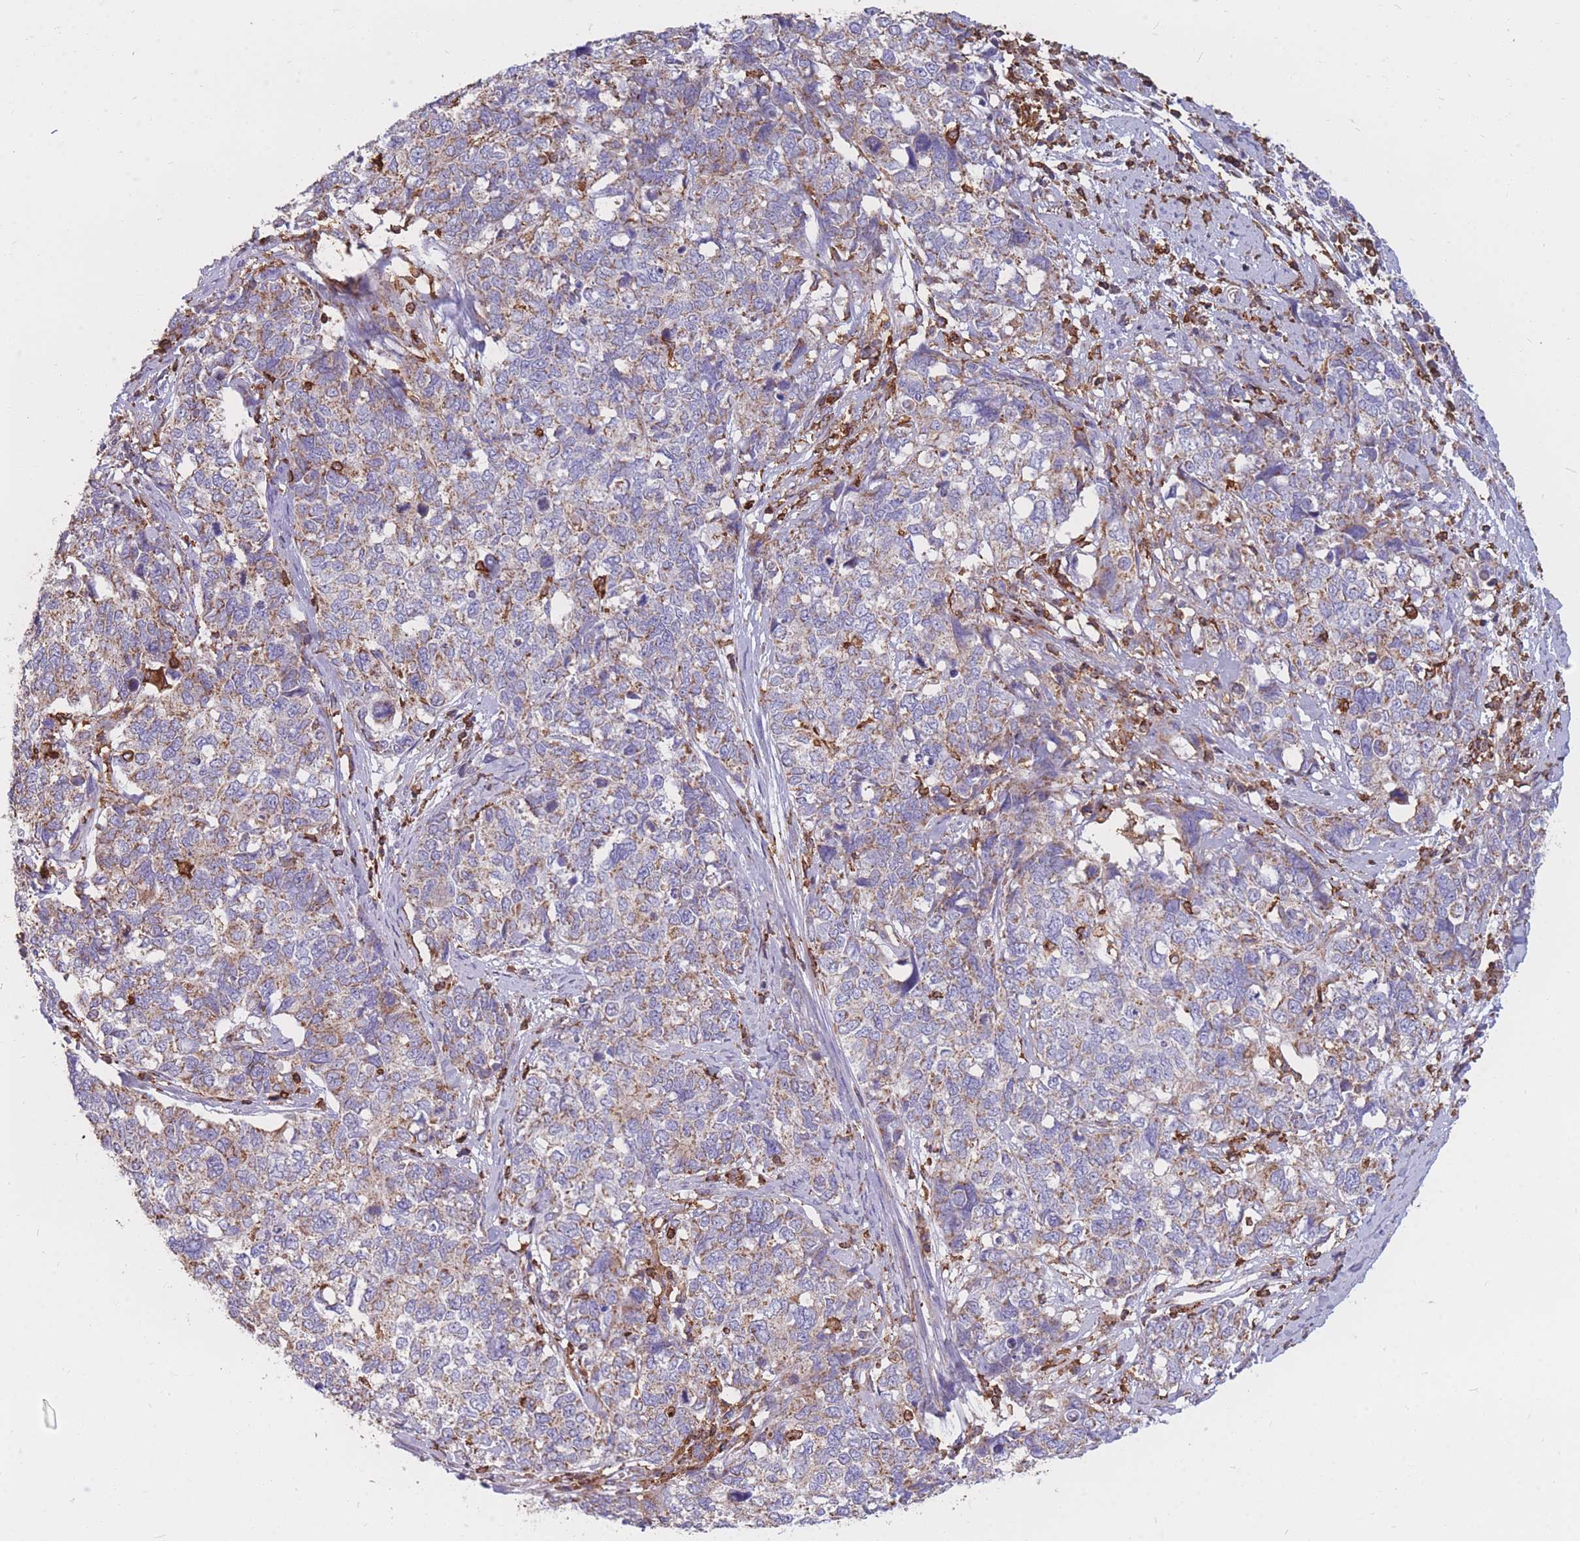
{"staining": {"intensity": "weak", "quantity": "25%-75%", "location": "cytoplasmic/membranous"}, "tissue": "cervical cancer", "cell_type": "Tumor cells", "image_type": "cancer", "snomed": [{"axis": "morphology", "description": "Squamous cell carcinoma, NOS"}, {"axis": "topography", "description": "Cervix"}], "caption": "Human cervical squamous cell carcinoma stained with a protein marker shows weak staining in tumor cells.", "gene": "MRPL54", "patient": {"sex": "female", "age": 63}}